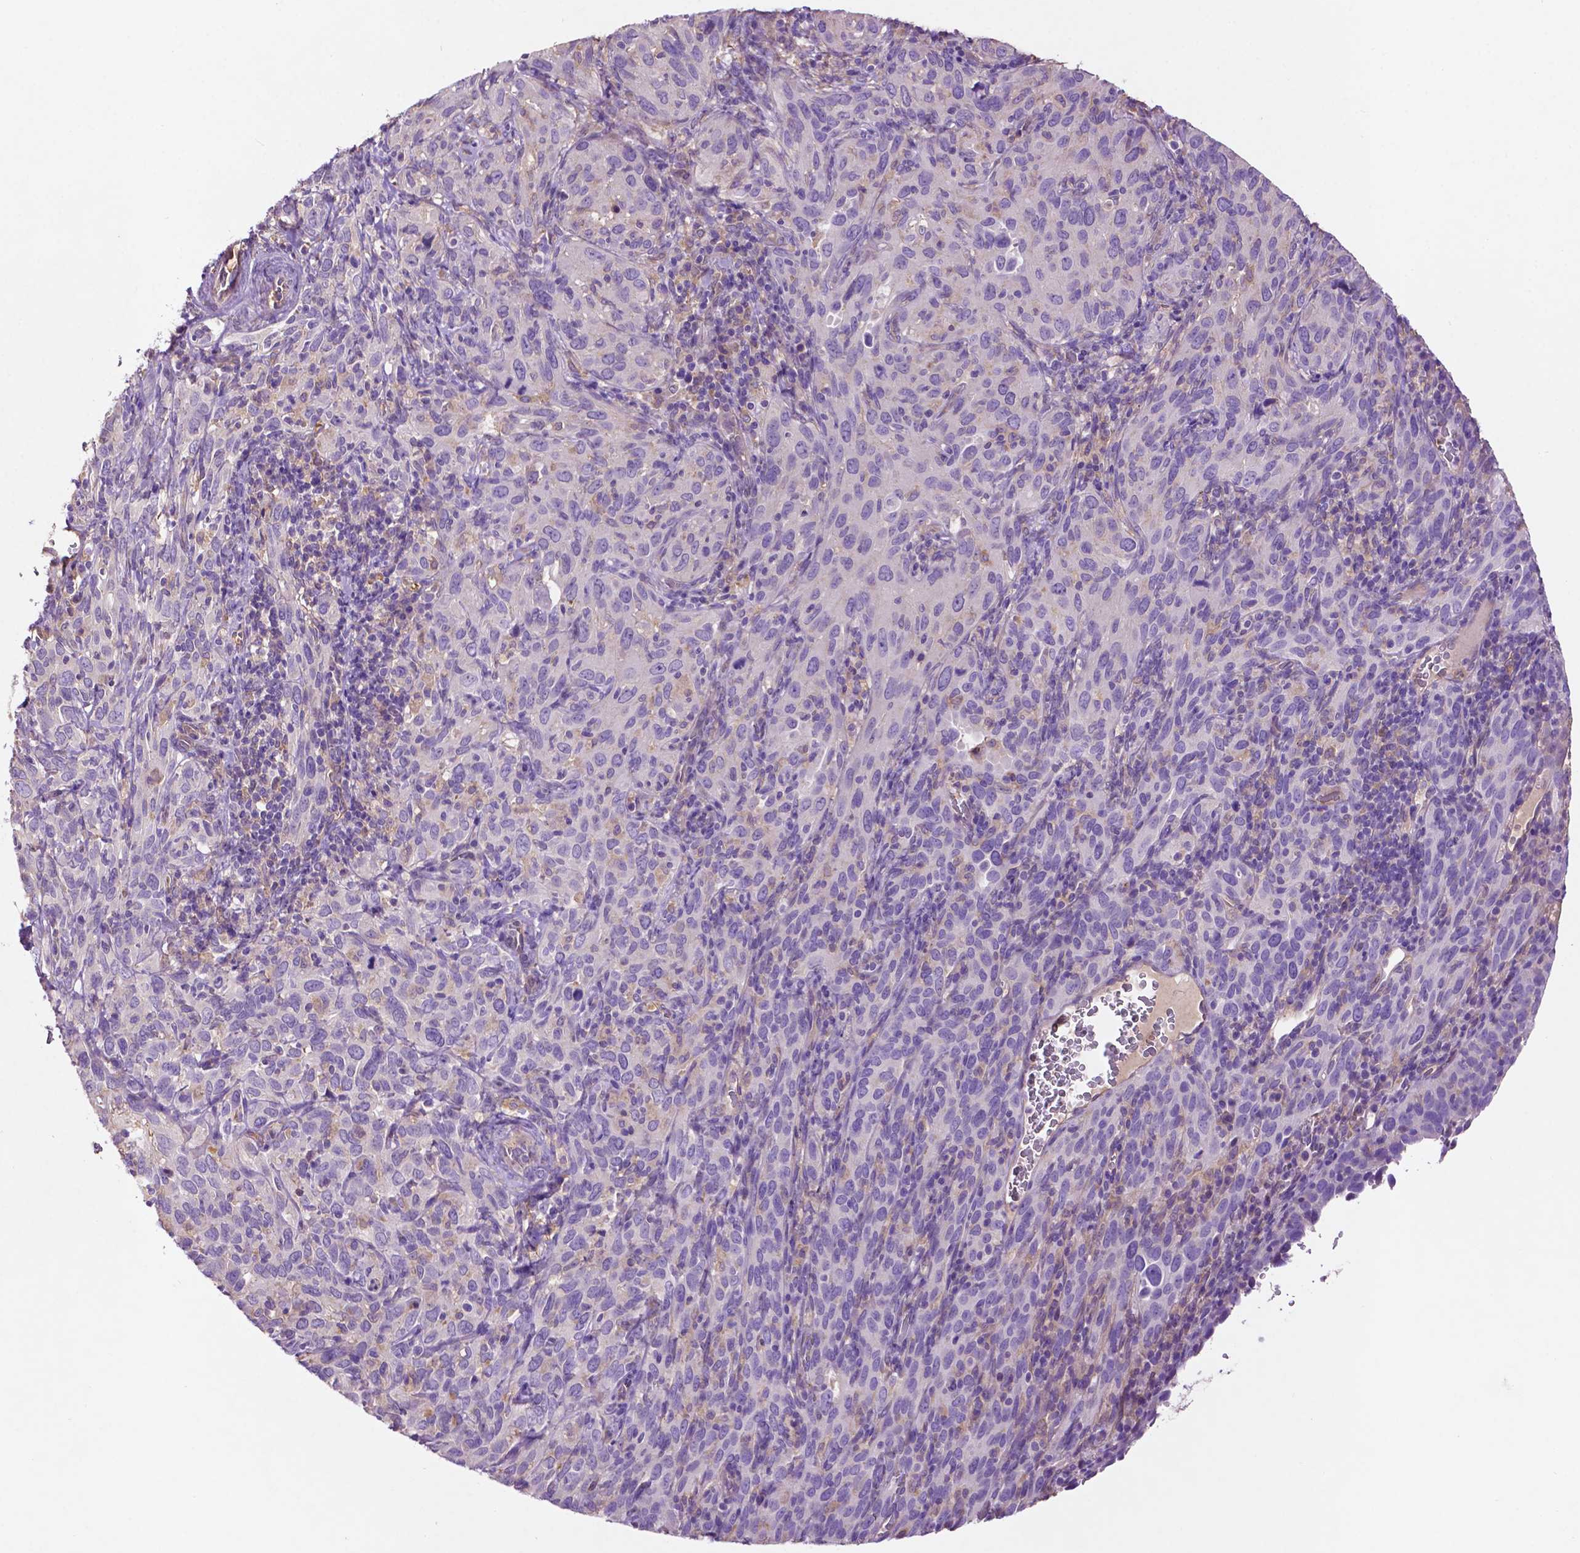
{"staining": {"intensity": "negative", "quantity": "none", "location": "none"}, "tissue": "cervical cancer", "cell_type": "Tumor cells", "image_type": "cancer", "snomed": [{"axis": "morphology", "description": "Normal tissue, NOS"}, {"axis": "morphology", "description": "Squamous cell carcinoma, NOS"}, {"axis": "topography", "description": "Cervix"}], "caption": "A micrograph of cervical squamous cell carcinoma stained for a protein demonstrates no brown staining in tumor cells.", "gene": "GDPD5", "patient": {"sex": "female", "age": 51}}